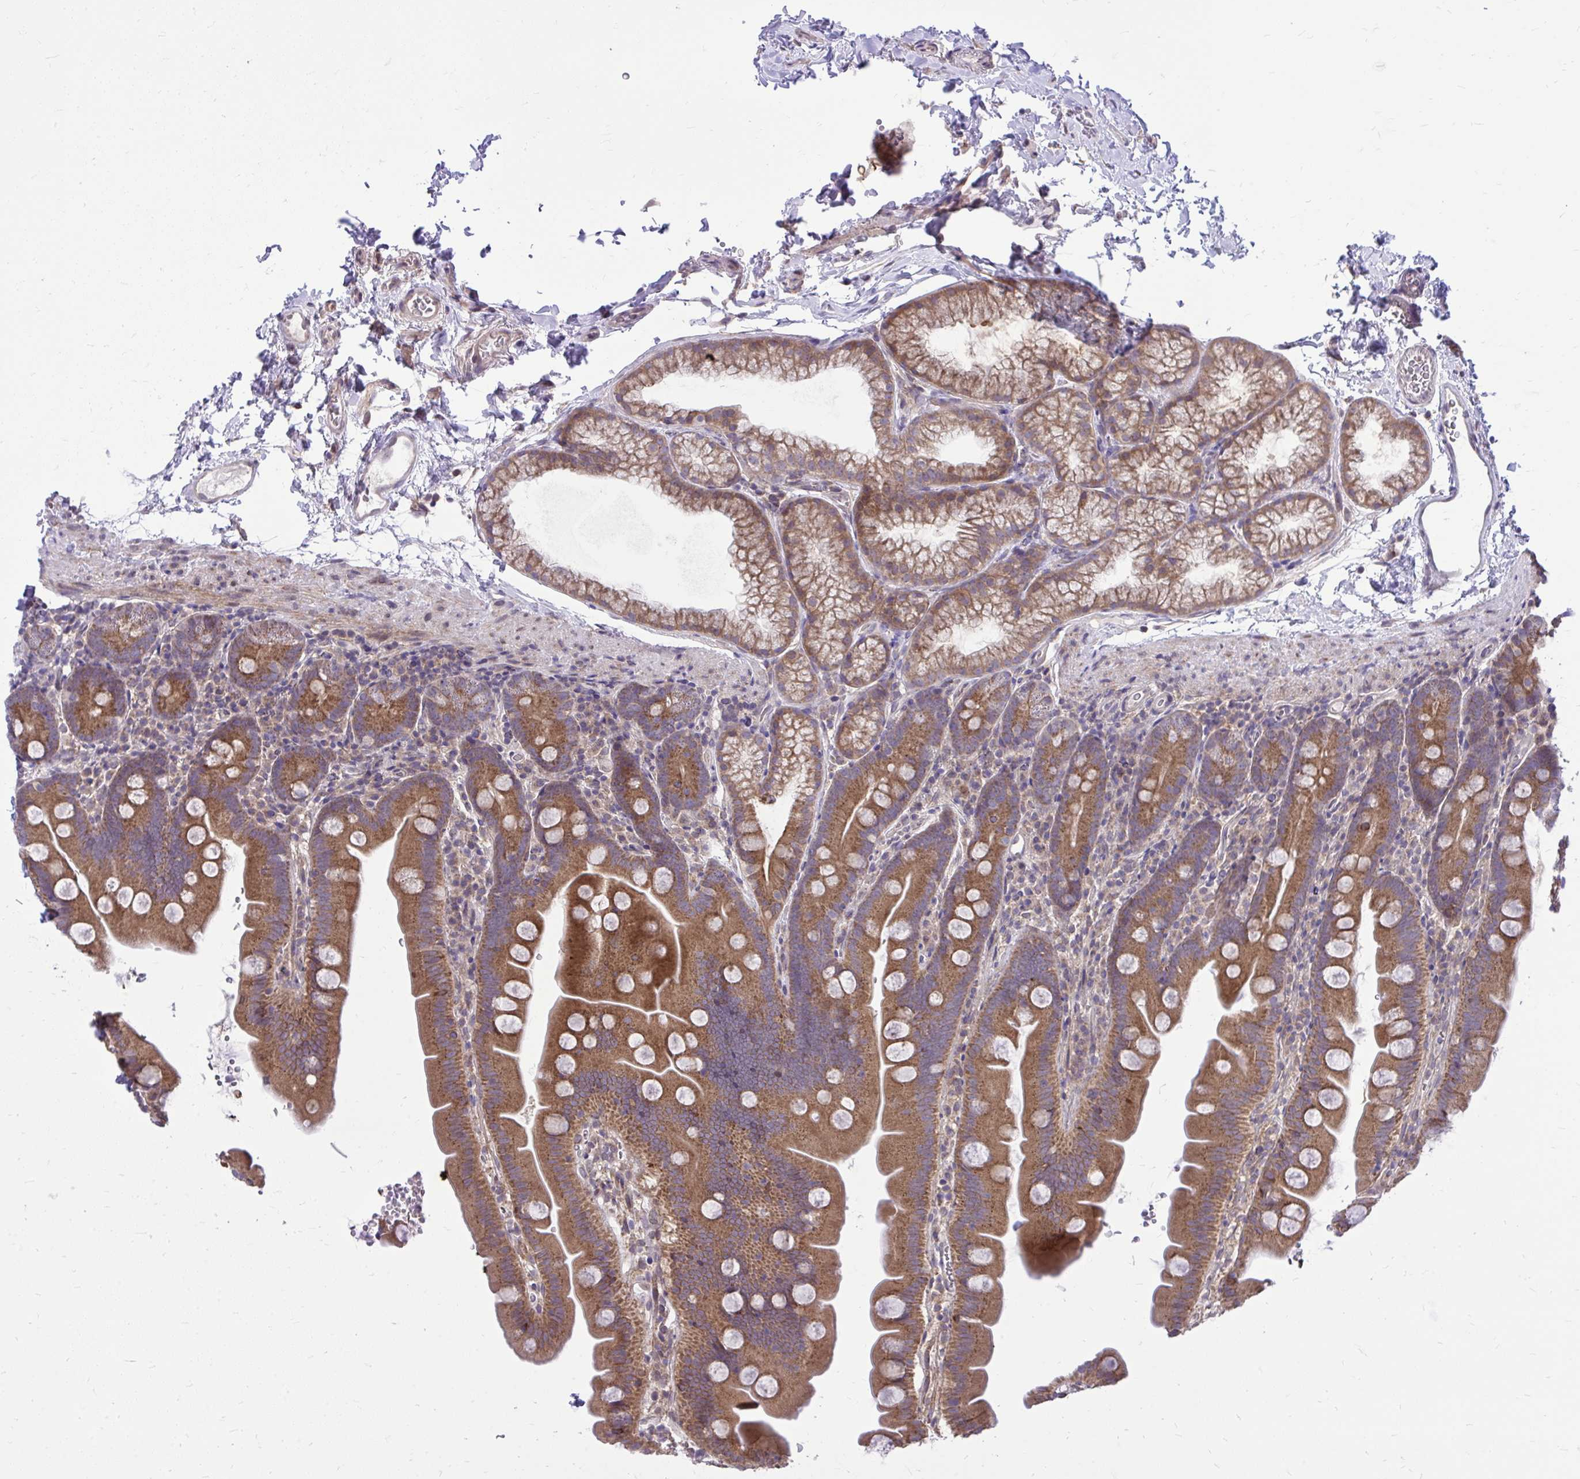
{"staining": {"intensity": "moderate", "quantity": ">75%", "location": "cytoplasmic/membranous"}, "tissue": "small intestine", "cell_type": "Glandular cells", "image_type": "normal", "snomed": [{"axis": "morphology", "description": "Normal tissue, NOS"}, {"axis": "topography", "description": "Small intestine"}], "caption": "Immunohistochemistry staining of benign small intestine, which shows medium levels of moderate cytoplasmic/membranous expression in approximately >75% of glandular cells indicating moderate cytoplasmic/membranous protein staining. The staining was performed using DAB (3,3'-diaminobenzidine) (brown) for protein detection and nuclei were counterstained in hematoxylin (blue).", "gene": "CEACAM18", "patient": {"sex": "female", "age": 68}}